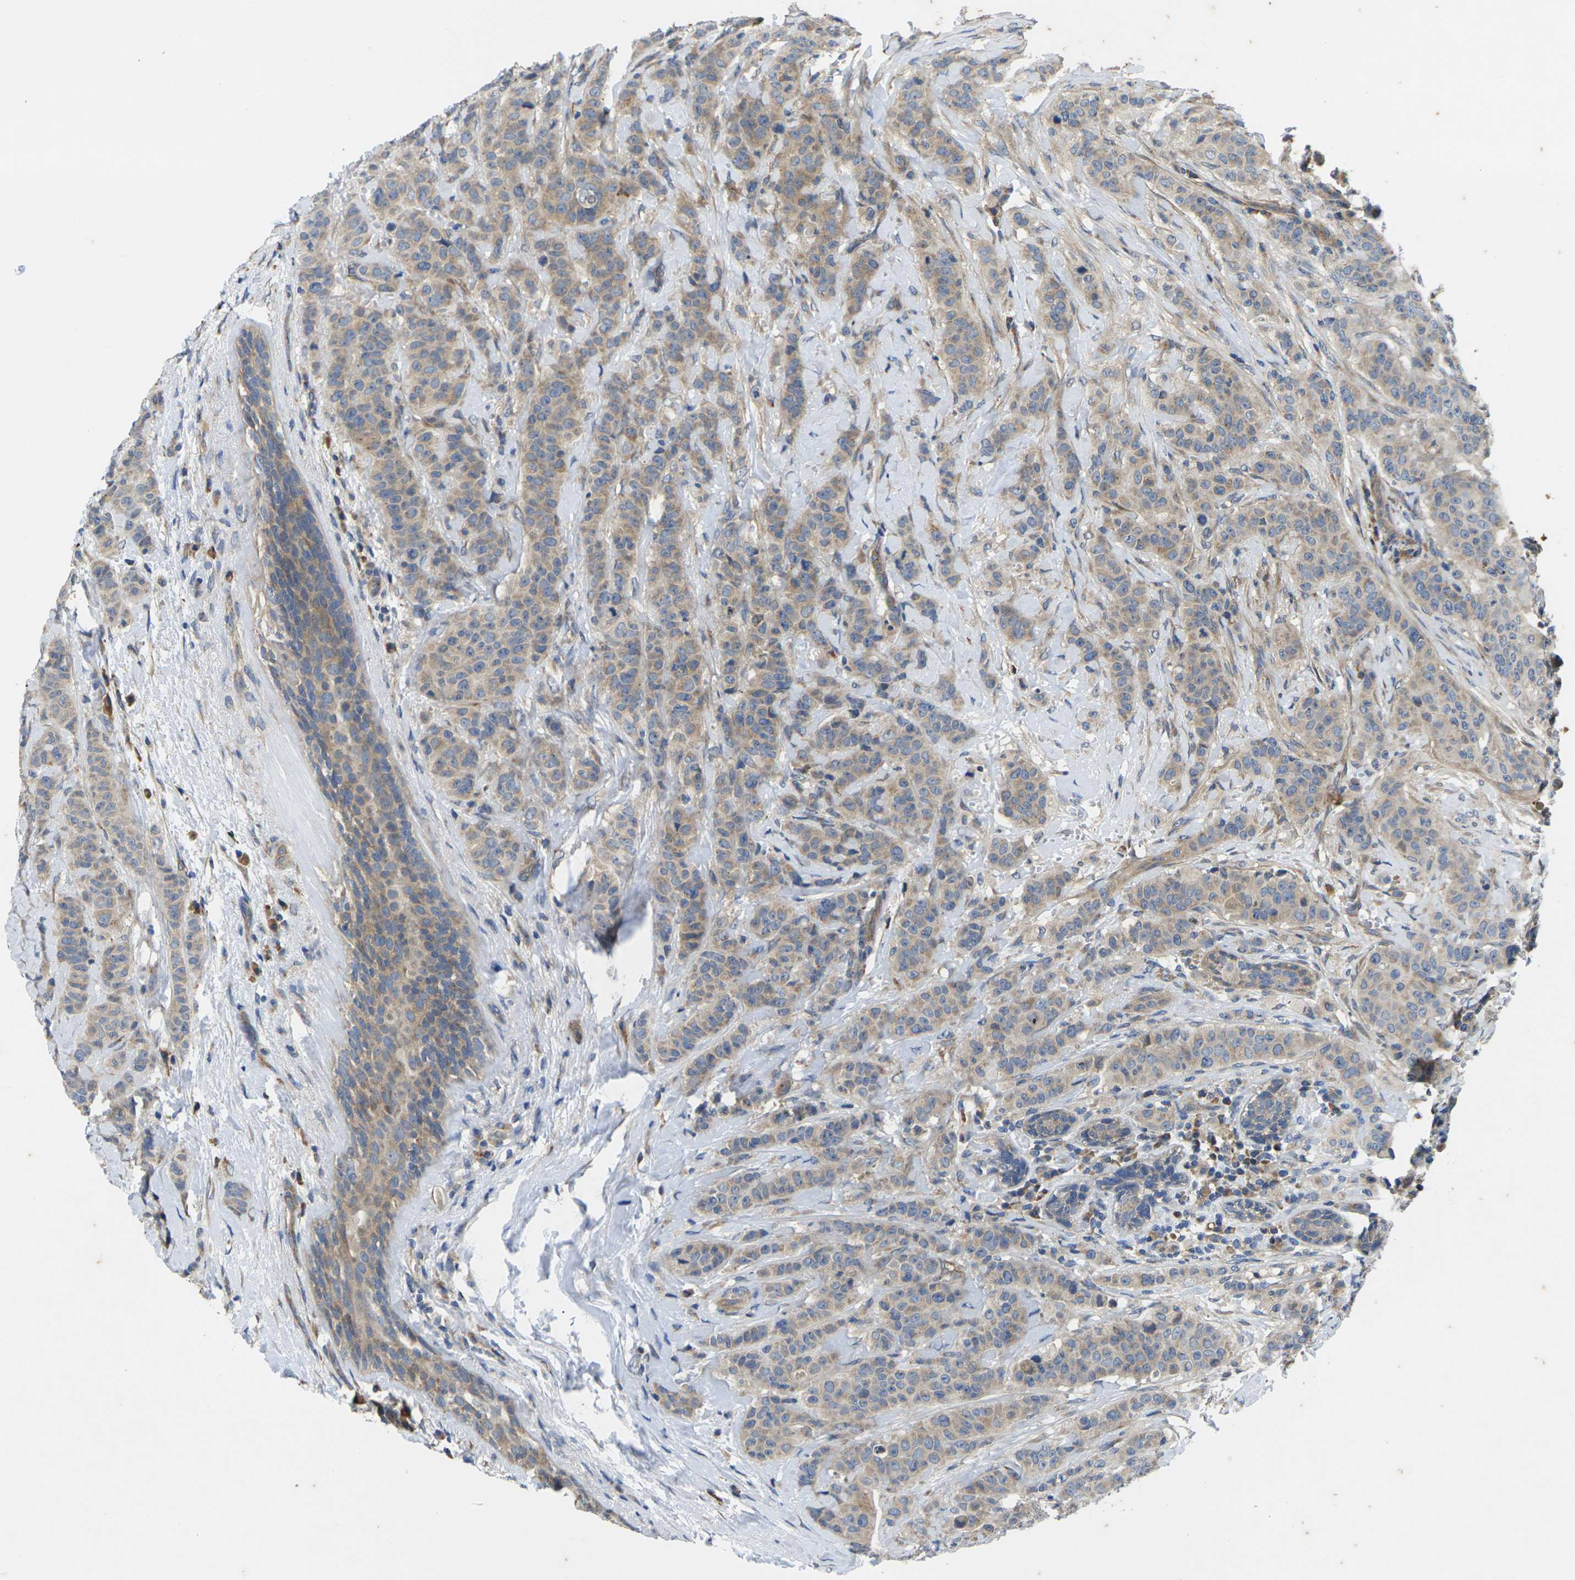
{"staining": {"intensity": "weak", "quantity": ">75%", "location": "cytoplasmic/membranous"}, "tissue": "breast cancer", "cell_type": "Tumor cells", "image_type": "cancer", "snomed": [{"axis": "morphology", "description": "Normal tissue, NOS"}, {"axis": "morphology", "description": "Duct carcinoma"}, {"axis": "topography", "description": "Breast"}], "caption": "Immunohistochemistry (IHC) histopathology image of breast cancer (intraductal carcinoma) stained for a protein (brown), which shows low levels of weak cytoplasmic/membranous expression in approximately >75% of tumor cells.", "gene": "KIF1B", "patient": {"sex": "female", "age": 40}}